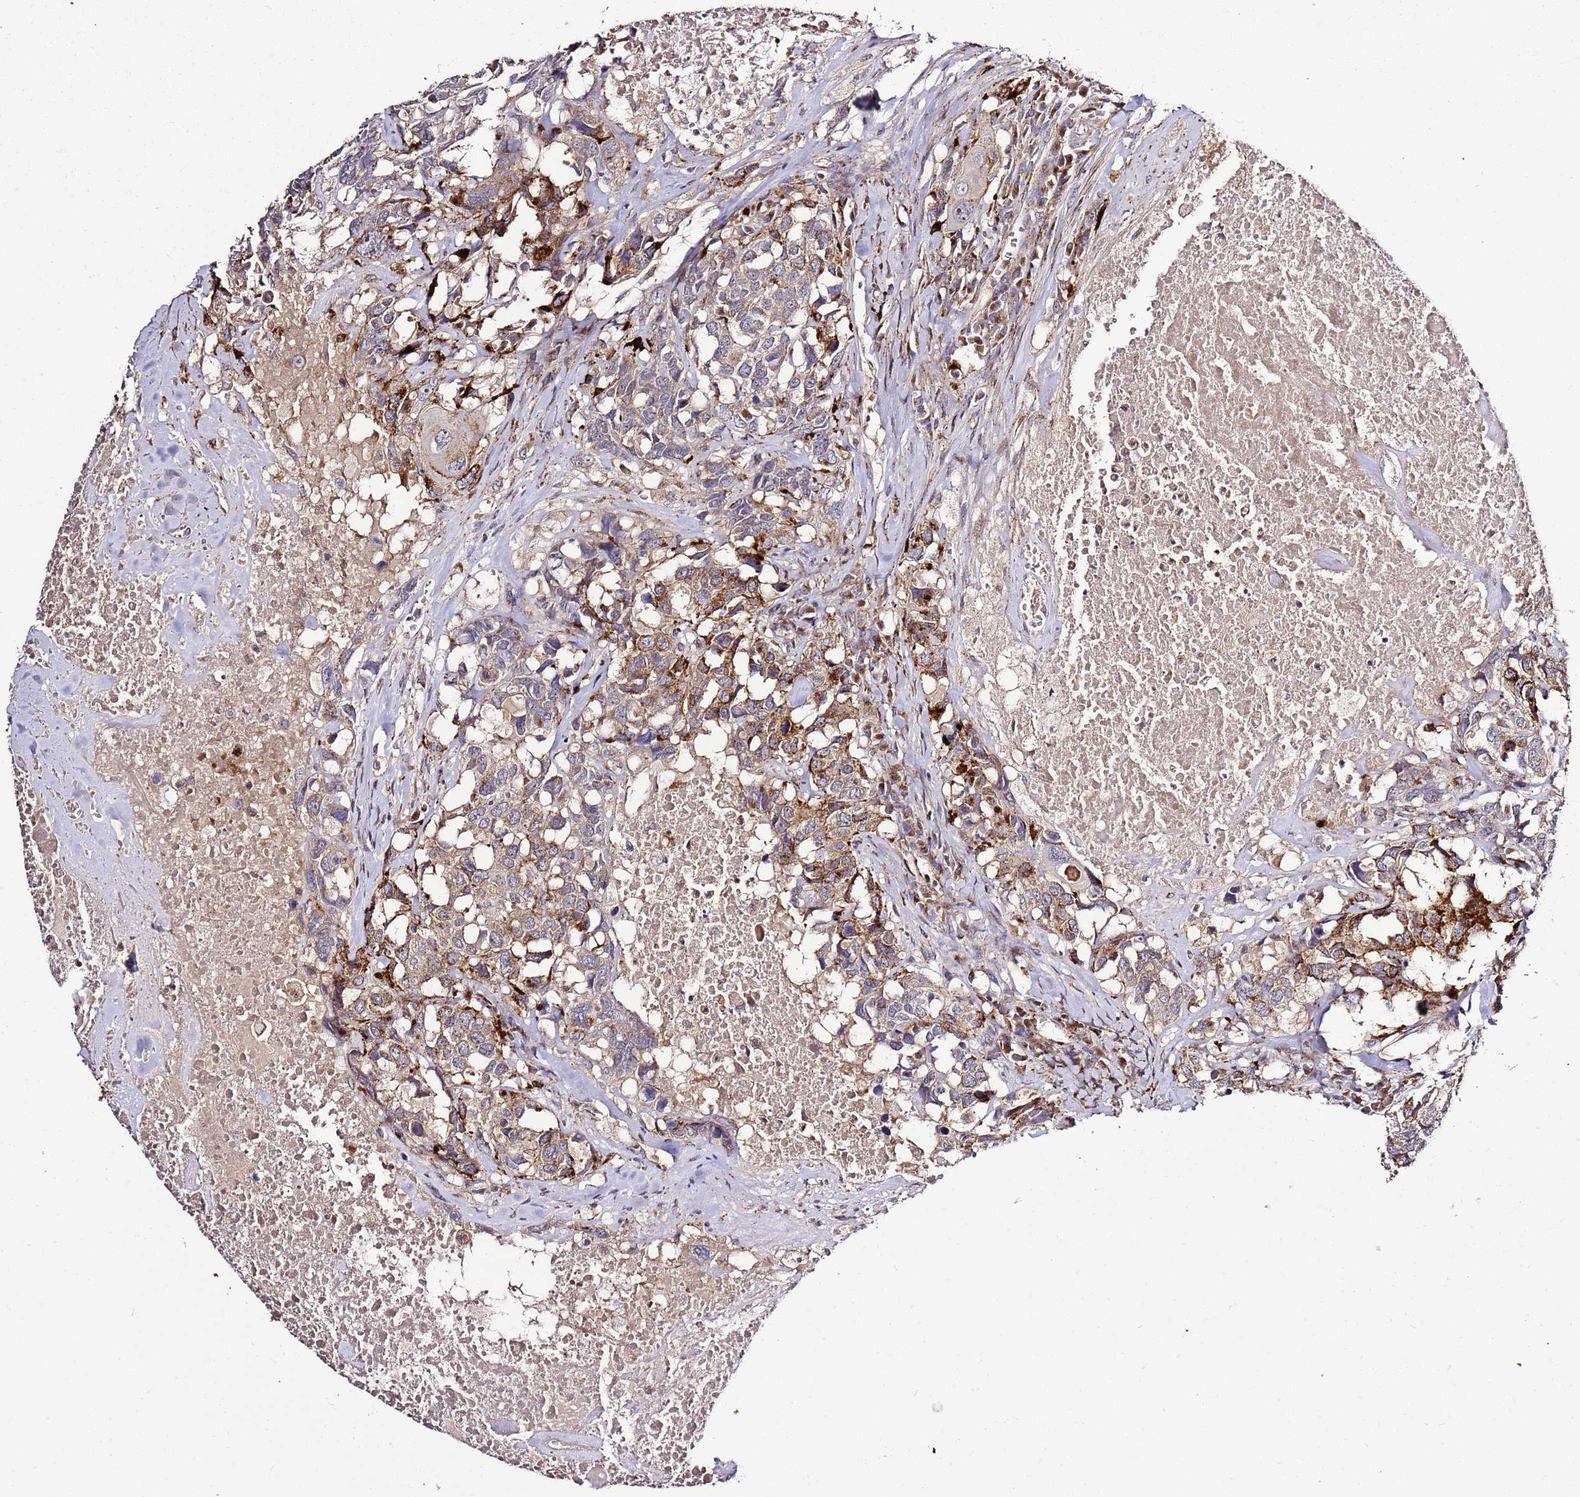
{"staining": {"intensity": "moderate", "quantity": ">75%", "location": "cytoplasmic/membranous"}, "tissue": "head and neck cancer", "cell_type": "Tumor cells", "image_type": "cancer", "snomed": [{"axis": "morphology", "description": "Squamous cell carcinoma, NOS"}, {"axis": "topography", "description": "Head-Neck"}], "caption": "Protein staining displays moderate cytoplasmic/membranous positivity in about >75% of tumor cells in squamous cell carcinoma (head and neck). The protein of interest is stained brown, and the nuclei are stained in blue (DAB (3,3'-diaminobenzidine) IHC with brightfield microscopy, high magnification).", "gene": "PVRIG", "patient": {"sex": "male", "age": 66}}